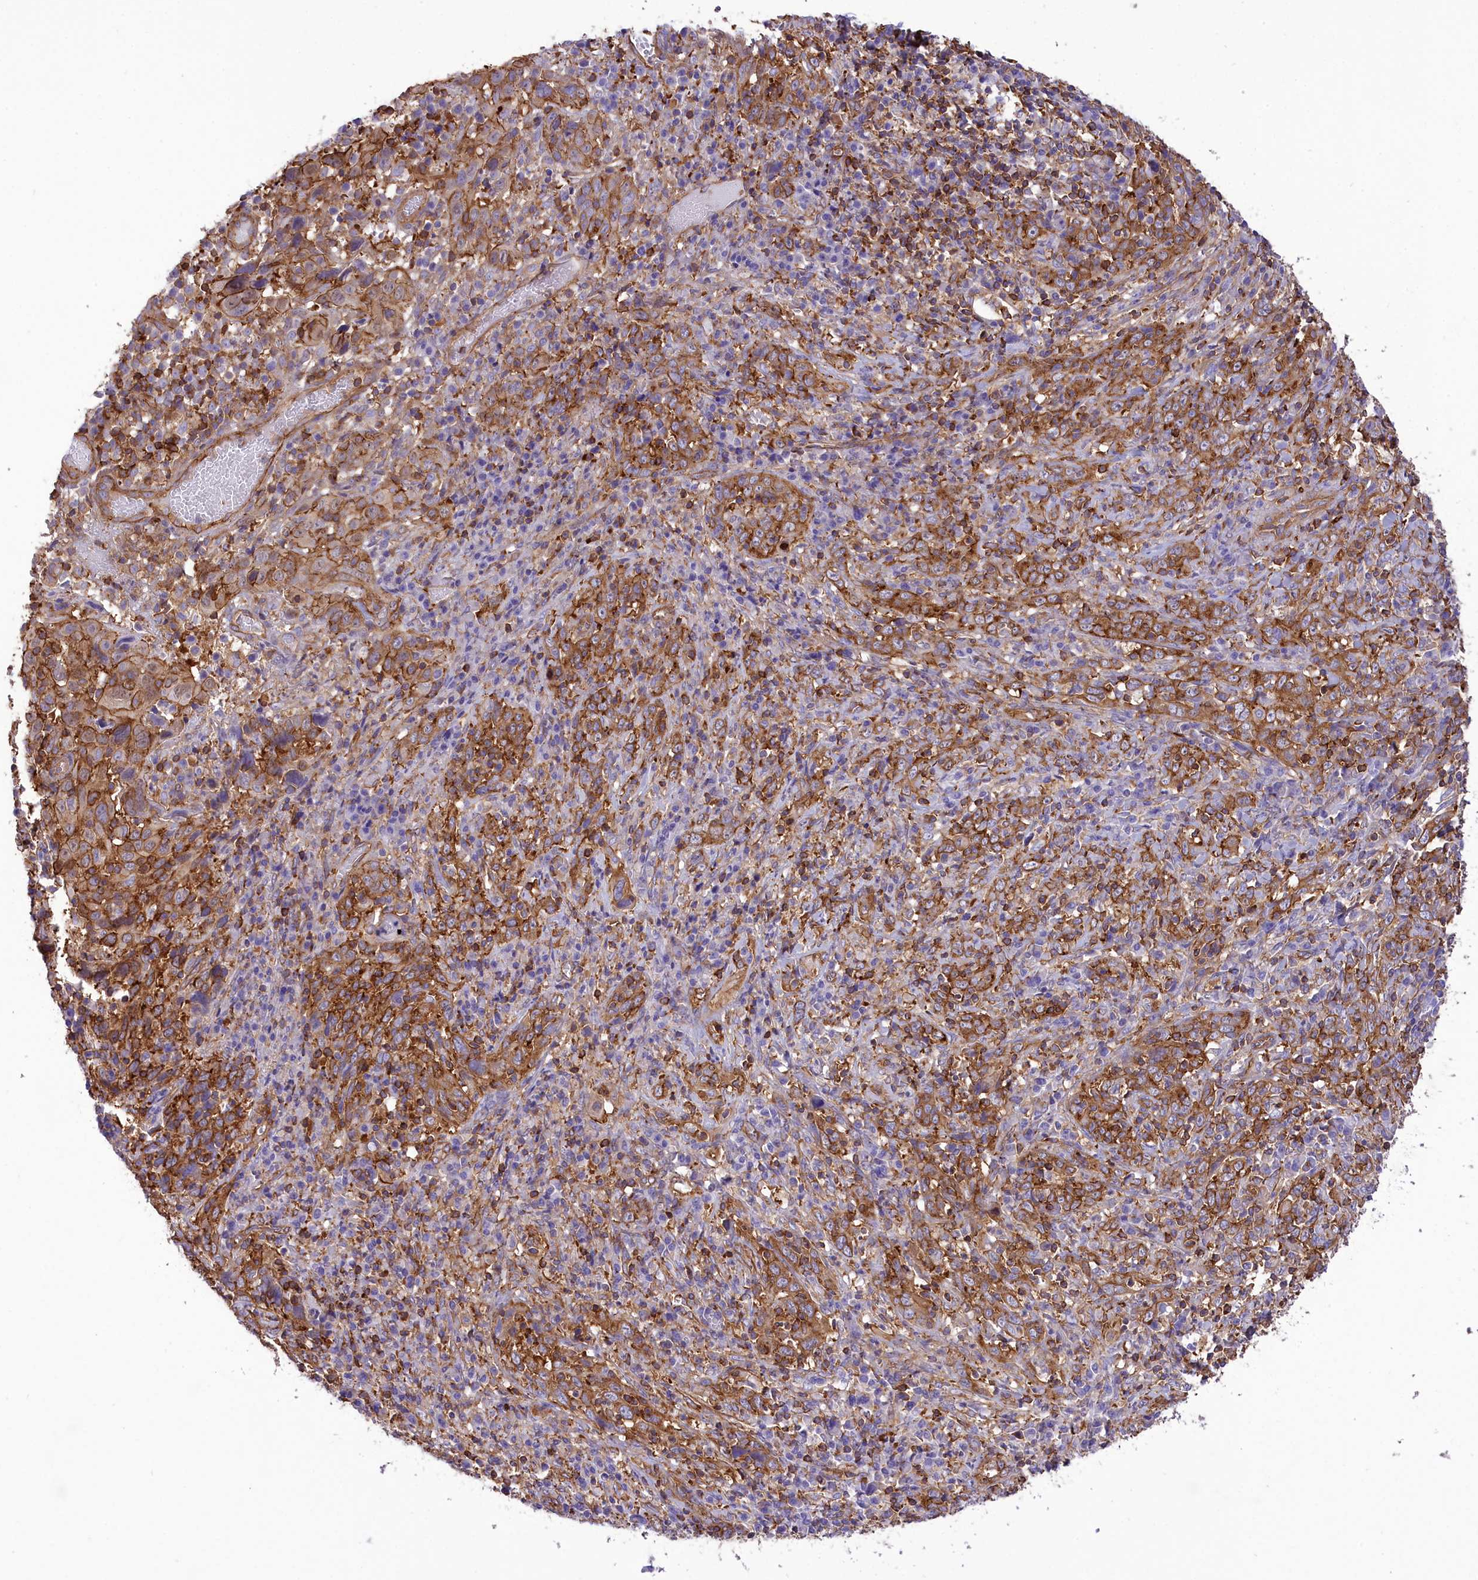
{"staining": {"intensity": "moderate", "quantity": ">75%", "location": "cytoplasmic/membranous"}, "tissue": "cervical cancer", "cell_type": "Tumor cells", "image_type": "cancer", "snomed": [{"axis": "morphology", "description": "Squamous cell carcinoma, NOS"}, {"axis": "topography", "description": "Cervix"}], "caption": "Cervical cancer was stained to show a protein in brown. There is medium levels of moderate cytoplasmic/membranous expression in approximately >75% of tumor cells. (brown staining indicates protein expression, while blue staining denotes nuclei).", "gene": "SEPTIN9", "patient": {"sex": "female", "age": 46}}